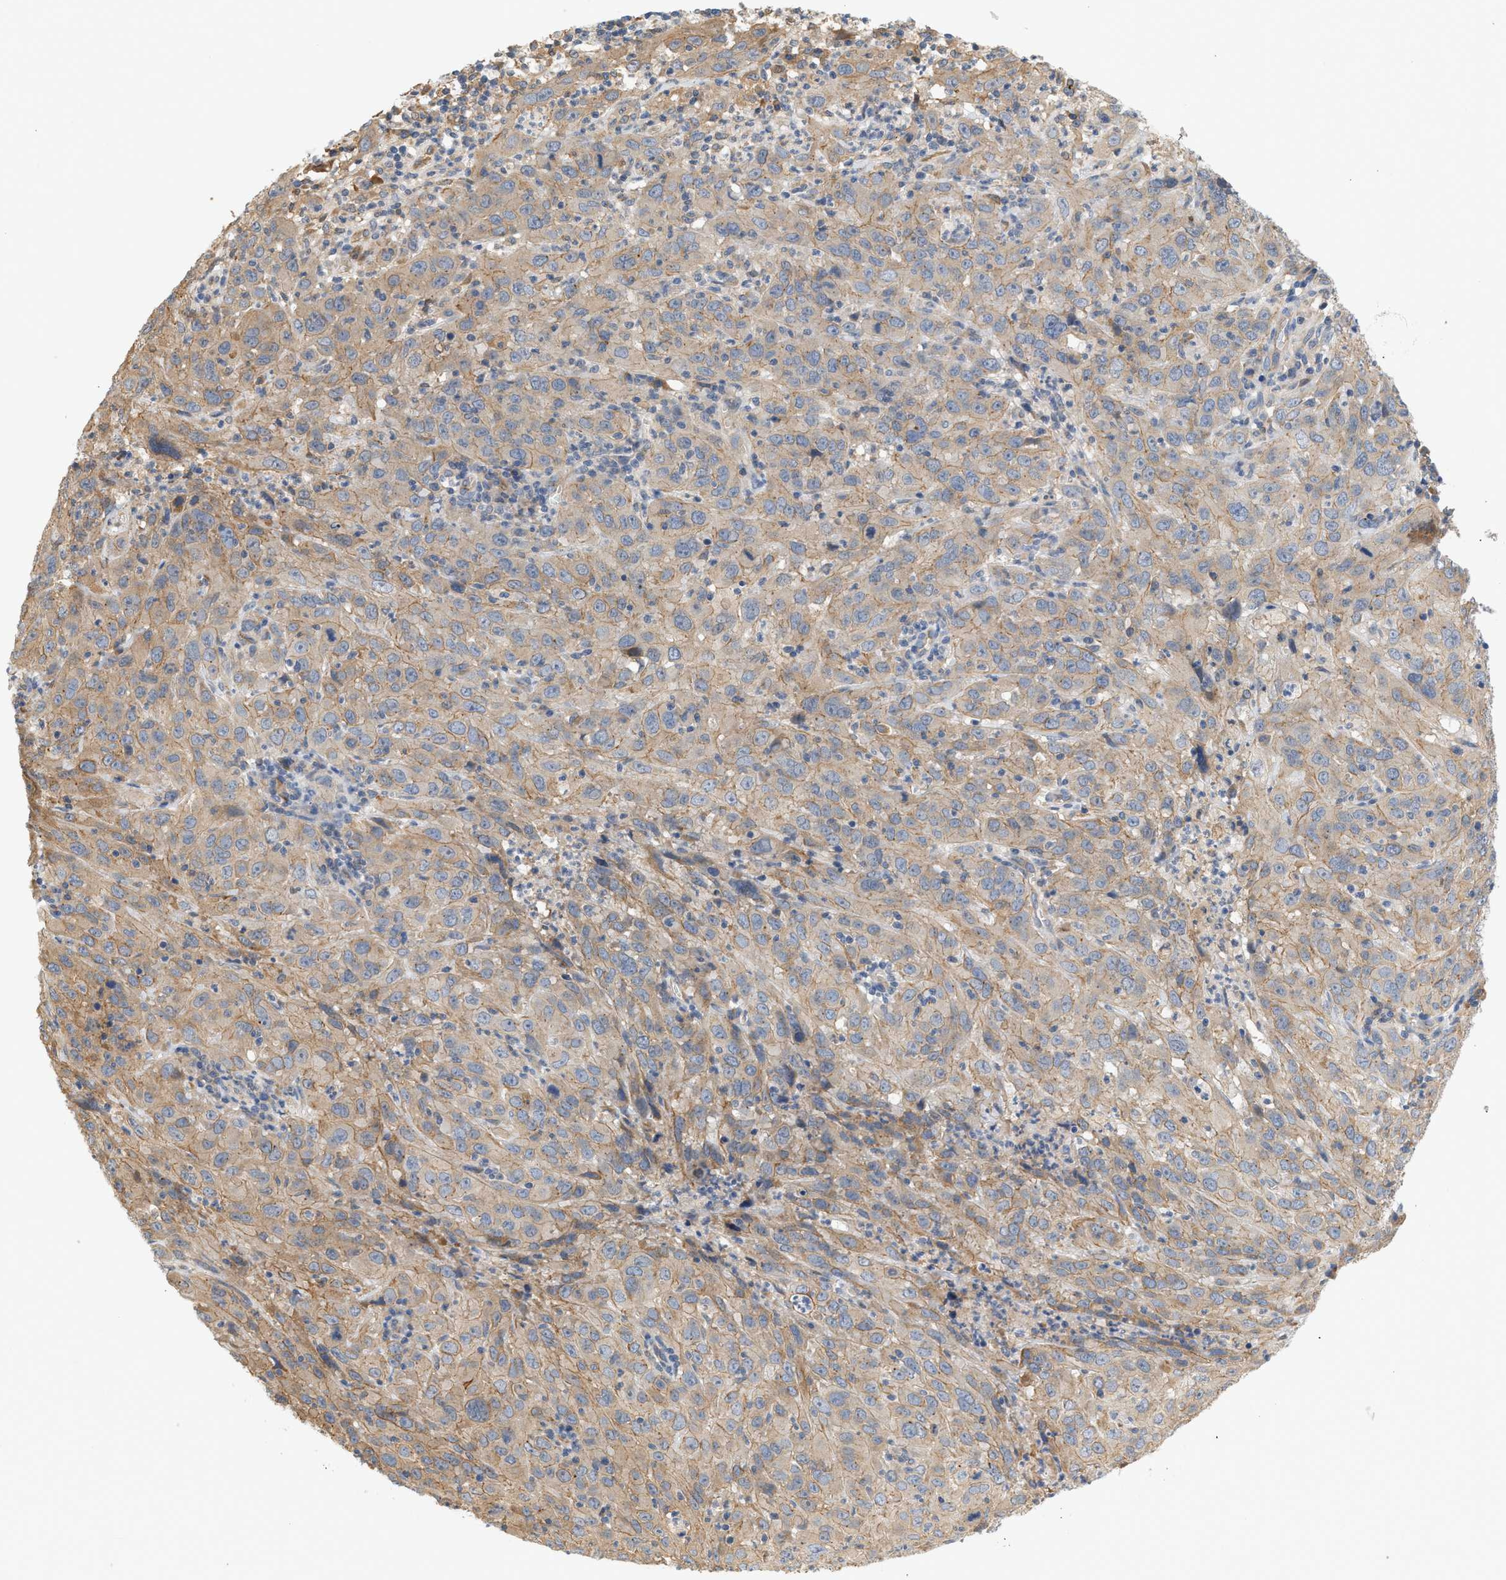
{"staining": {"intensity": "weak", "quantity": ">75%", "location": "cytoplasmic/membranous"}, "tissue": "cervical cancer", "cell_type": "Tumor cells", "image_type": "cancer", "snomed": [{"axis": "morphology", "description": "Squamous cell carcinoma, NOS"}, {"axis": "topography", "description": "Cervix"}], "caption": "A brown stain highlights weak cytoplasmic/membranous staining of a protein in cervical cancer tumor cells.", "gene": "CTXN1", "patient": {"sex": "female", "age": 32}}